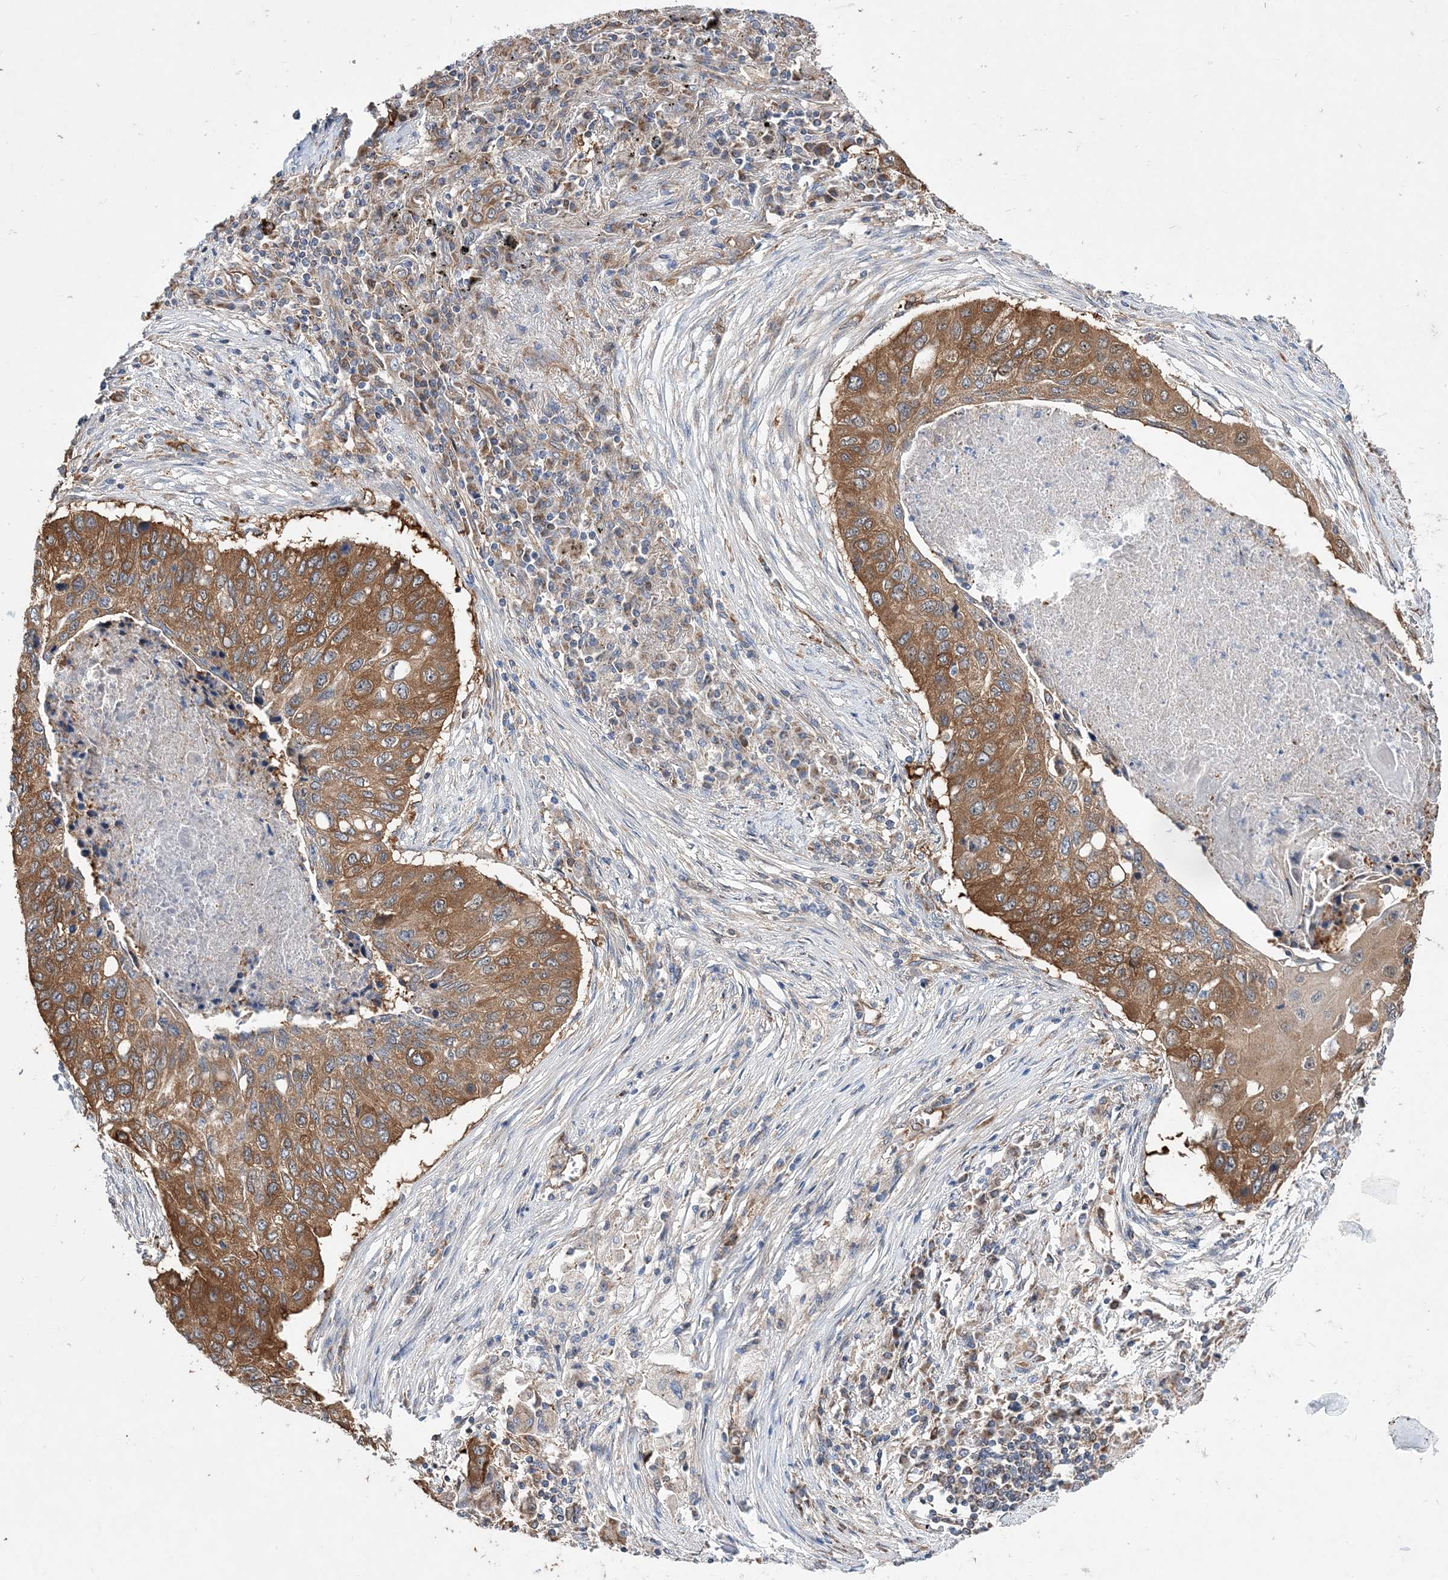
{"staining": {"intensity": "moderate", "quantity": ">75%", "location": "cytoplasmic/membranous"}, "tissue": "lung cancer", "cell_type": "Tumor cells", "image_type": "cancer", "snomed": [{"axis": "morphology", "description": "Squamous cell carcinoma, NOS"}, {"axis": "topography", "description": "Lung"}], "caption": "Human lung cancer (squamous cell carcinoma) stained with a brown dye demonstrates moderate cytoplasmic/membranous positive staining in approximately >75% of tumor cells.", "gene": "JKAMP", "patient": {"sex": "female", "age": 63}}